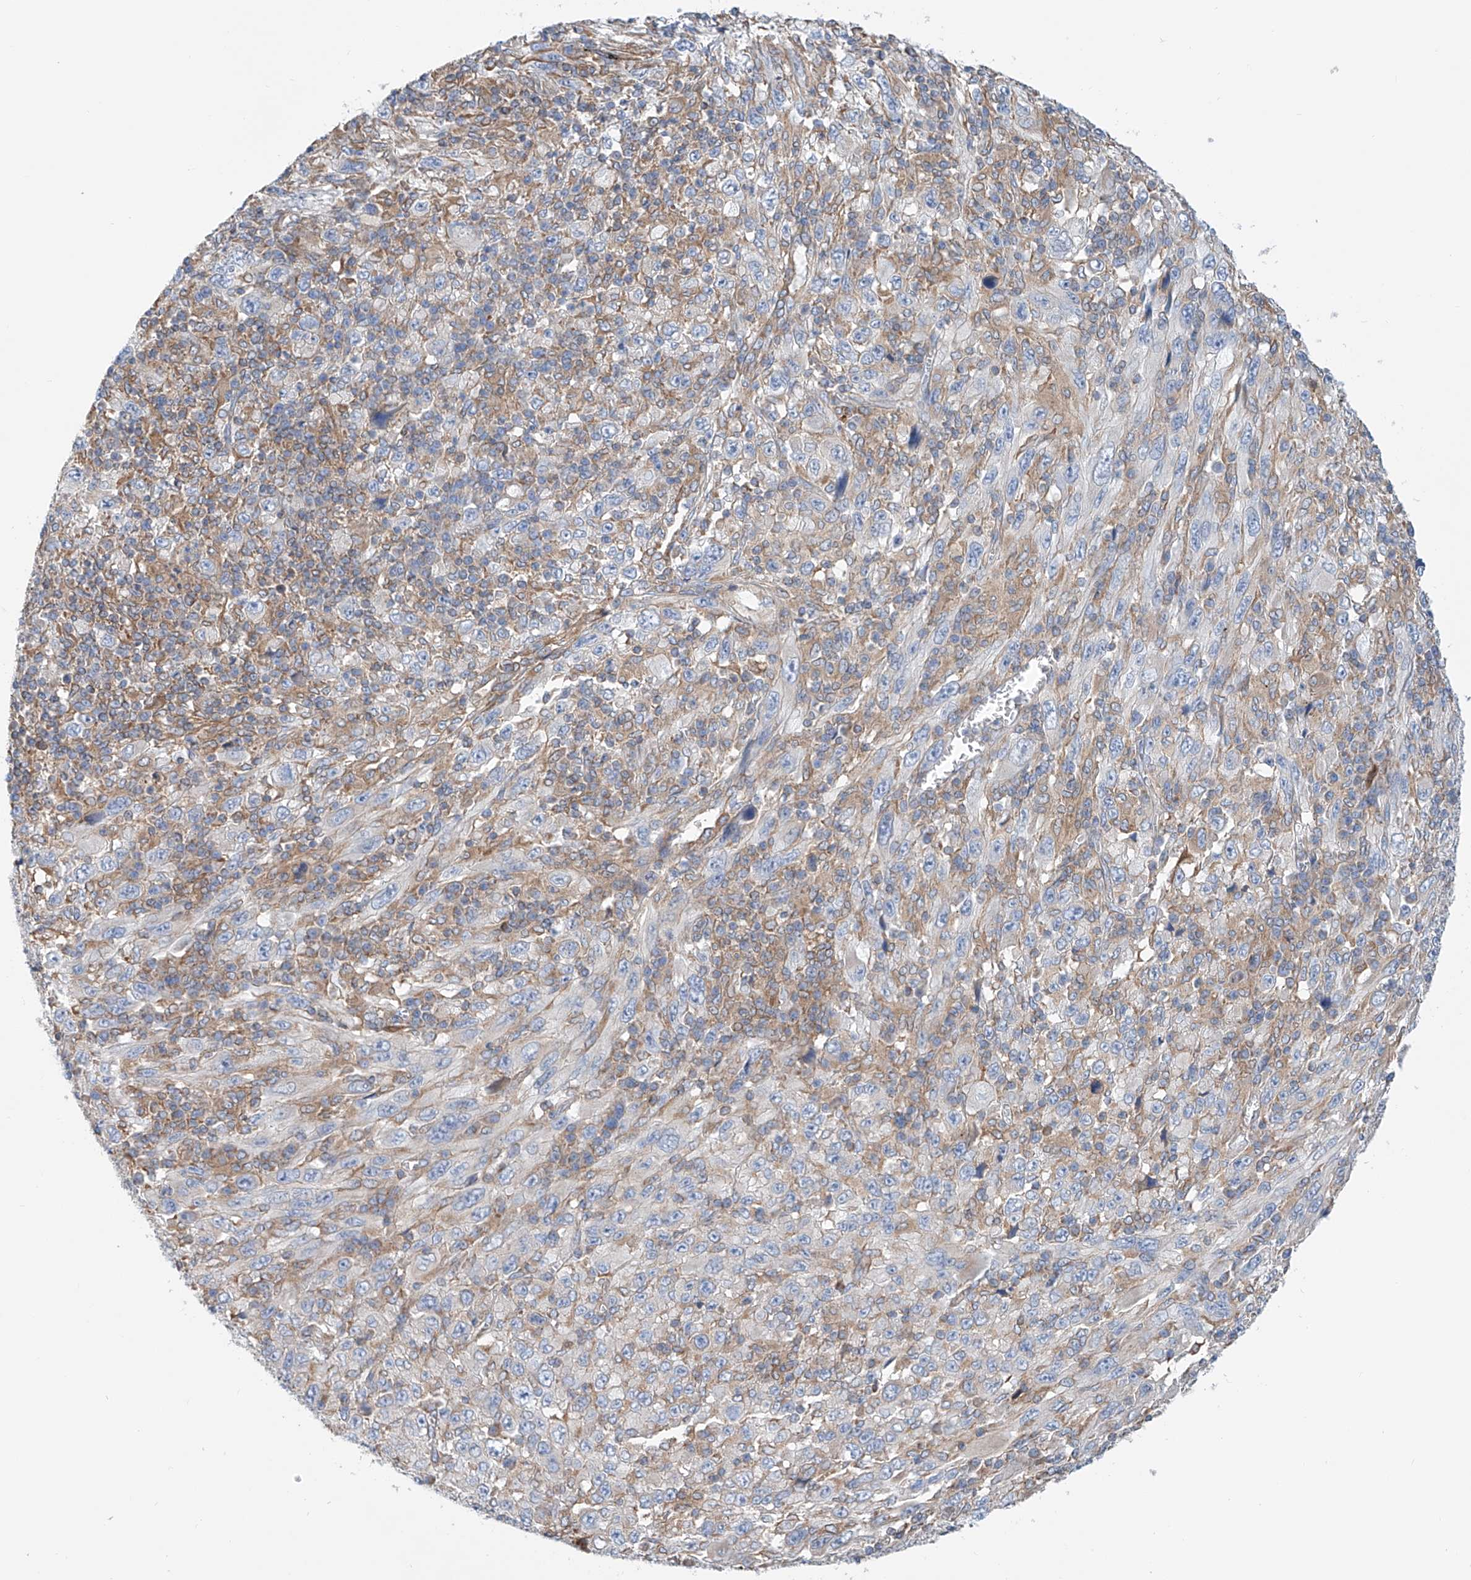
{"staining": {"intensity": "weak", "quantity": "25%-75%", "location": "cytoplasmic/membranous"}, "tissue": "melanoma", "cell_type": "Tumor cells", "image_type": "cancer", "snomed": [{"axis": "morphology", "description": "Malignant melanoma, Metastatic site"}, {"axis": "topography", "description": "Skin"}], "caption": "This histopathology image reveals immunohistochemistry staining of human malignant melanoma (metastatic site), with low weak cytoplasmic/membranous positivity in approximately 25%-75% of tumor cells.", "gene": "MAD2L1", "patient": {"sex": "female", "age": 56}}